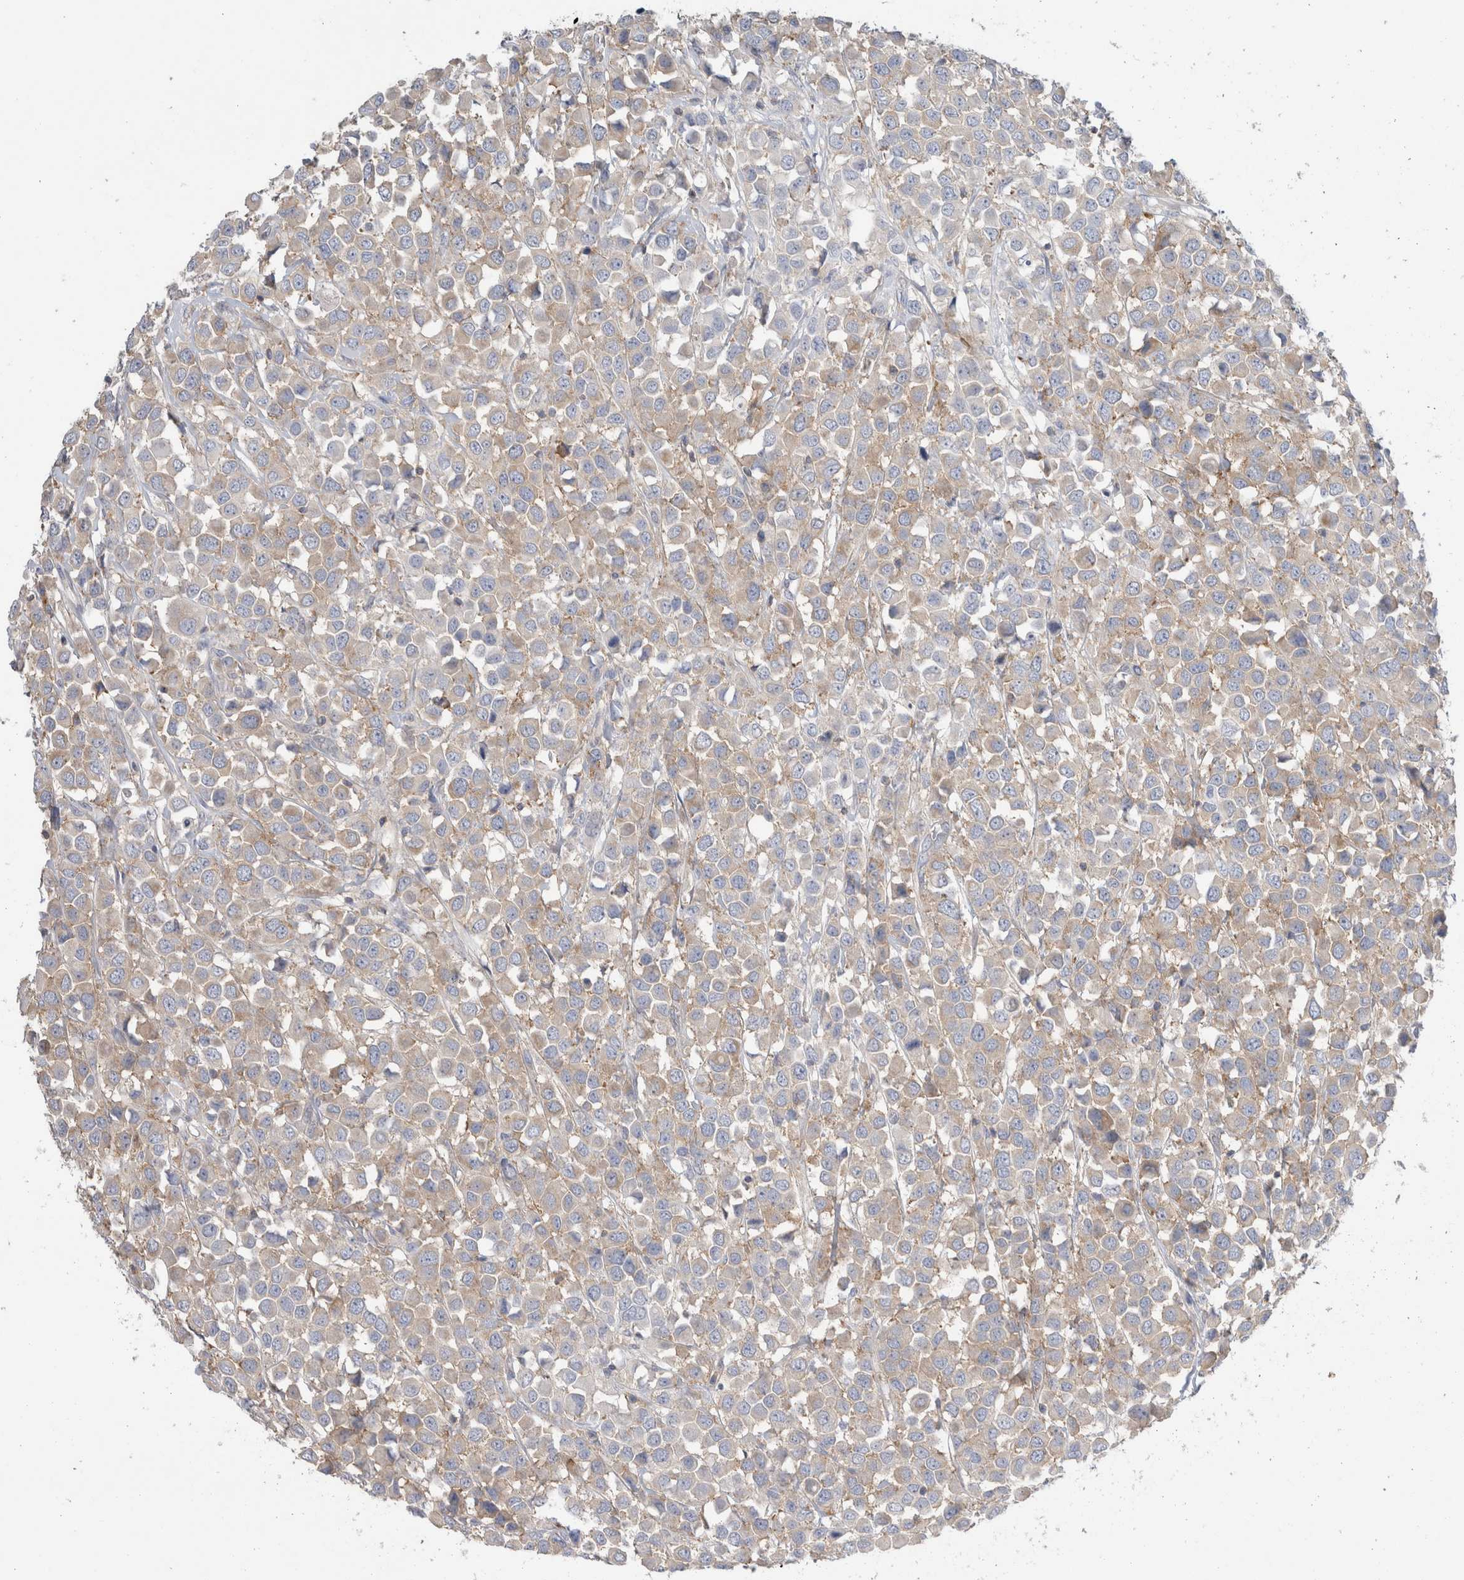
{"staining": {"intensity": "weak", "quantity": "25%-75%", "location": "cytoplasmic/membranous"}, "tissue": "breast cancer", "cell_type": "Tumor cells", "image_type": "cancer", "snomed": [{"axis": "morphology", "description": "Duct carcinoma"}, {"axis": "topography", "description": "Breast"}], "caption": "Breast cancer (infiltrating ductal carcinoma) stained with a brown dye shows weak cytoplasmic/membranous positive expression in about 25%-75% of tumor cells.", "gene": "ZNF23", "patient": {"sex": "female", "age": 61}}